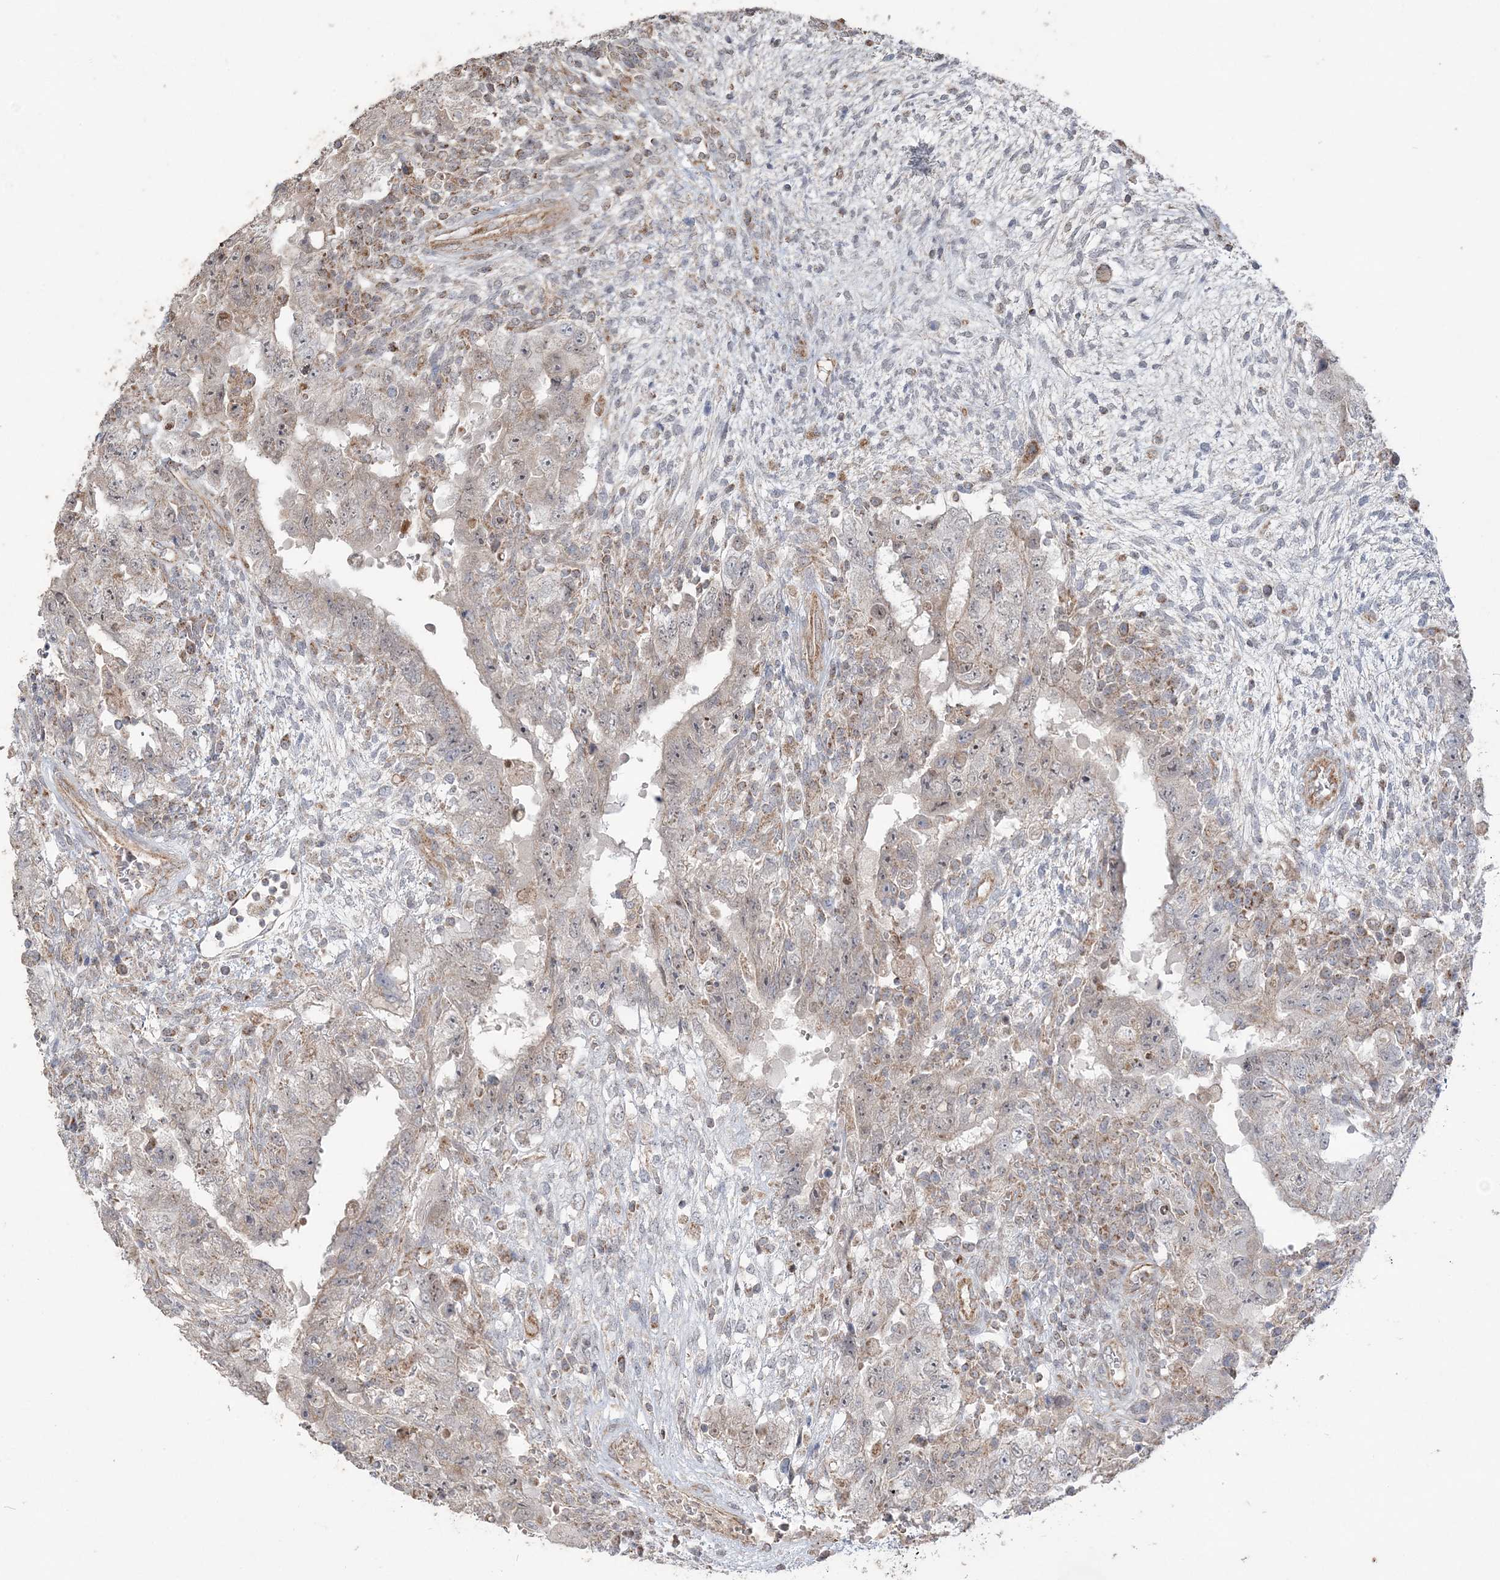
{"staining": {"intensity": "weak", "quantity": "<25%", "location": "nuclear"}, "tissue": "testis cancer", "cell_type": "Tumor cells", "image_type": "cancer", "snomed": [{"axis": "morphology", "description": "Carcinoma, Embryonal, NOS"}, {"axis": "topography", "description": "Testis"}], "caption": "DAB immunohistochemical staining of human testis cancer (embryonal carcinoma) demonstrates no significant positivity in tumor cells.", "gene": "SCLT1", "patient": {"sex": "male", "age": 26}}